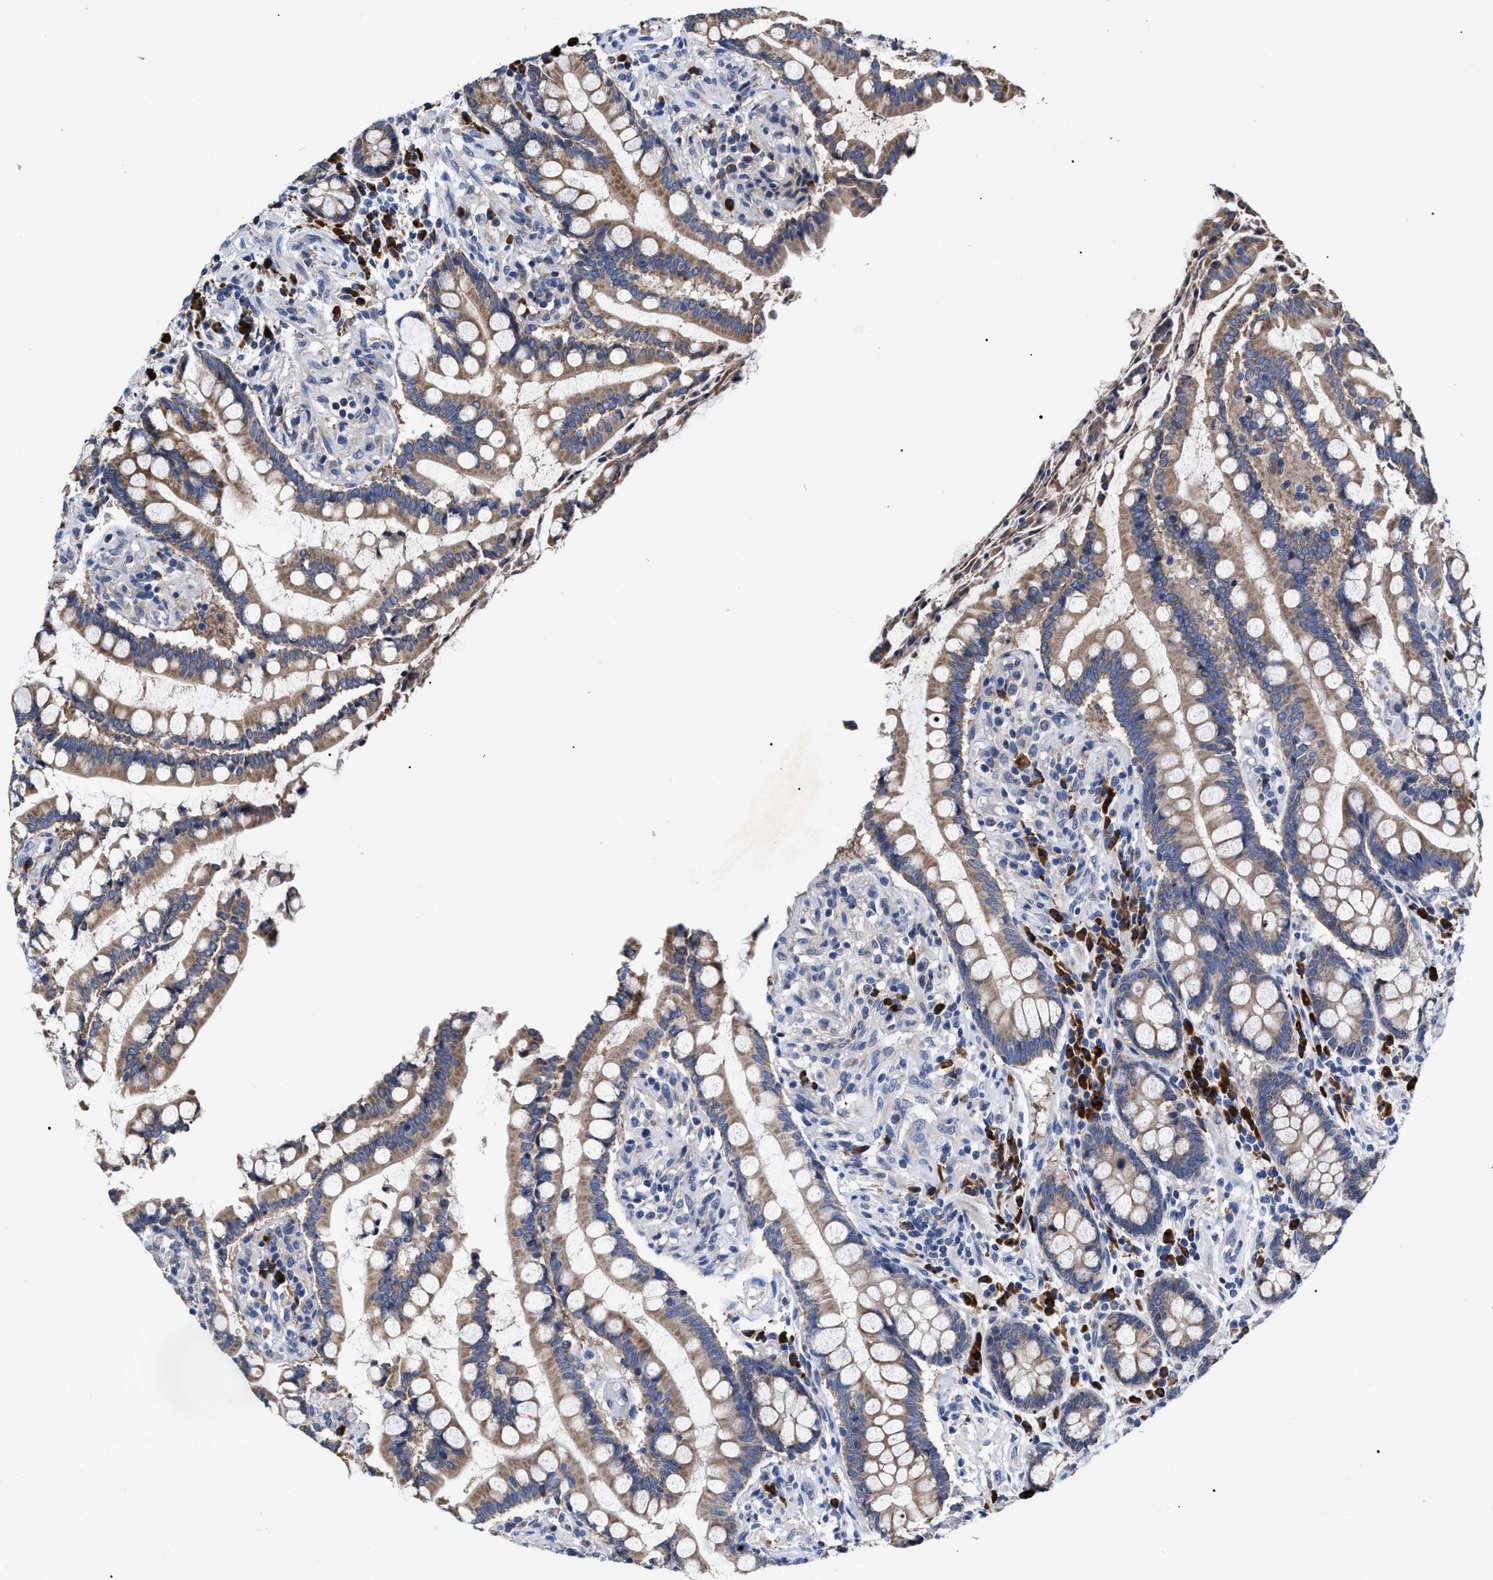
{"staining": {"intensity": "weak", "quantity": ">75%", "location": "cytoplasmic/membranous"}, "tissue": "colon", "cell_type": "Endothelial cells", "image_type": "normal", "snomed": [{"axis": "morphology", "description": "Normal tissue, NOS"}, {"axis": "topography", "description": "Colon"}], "caption": "Immunohistochemical staining of normal human colon shows low levels of weak cytoplasmic/membranous positivity in about >75% of endothelial cells.", "gene": "MACC1", "patient": {"sex": "male", "age": 73}}